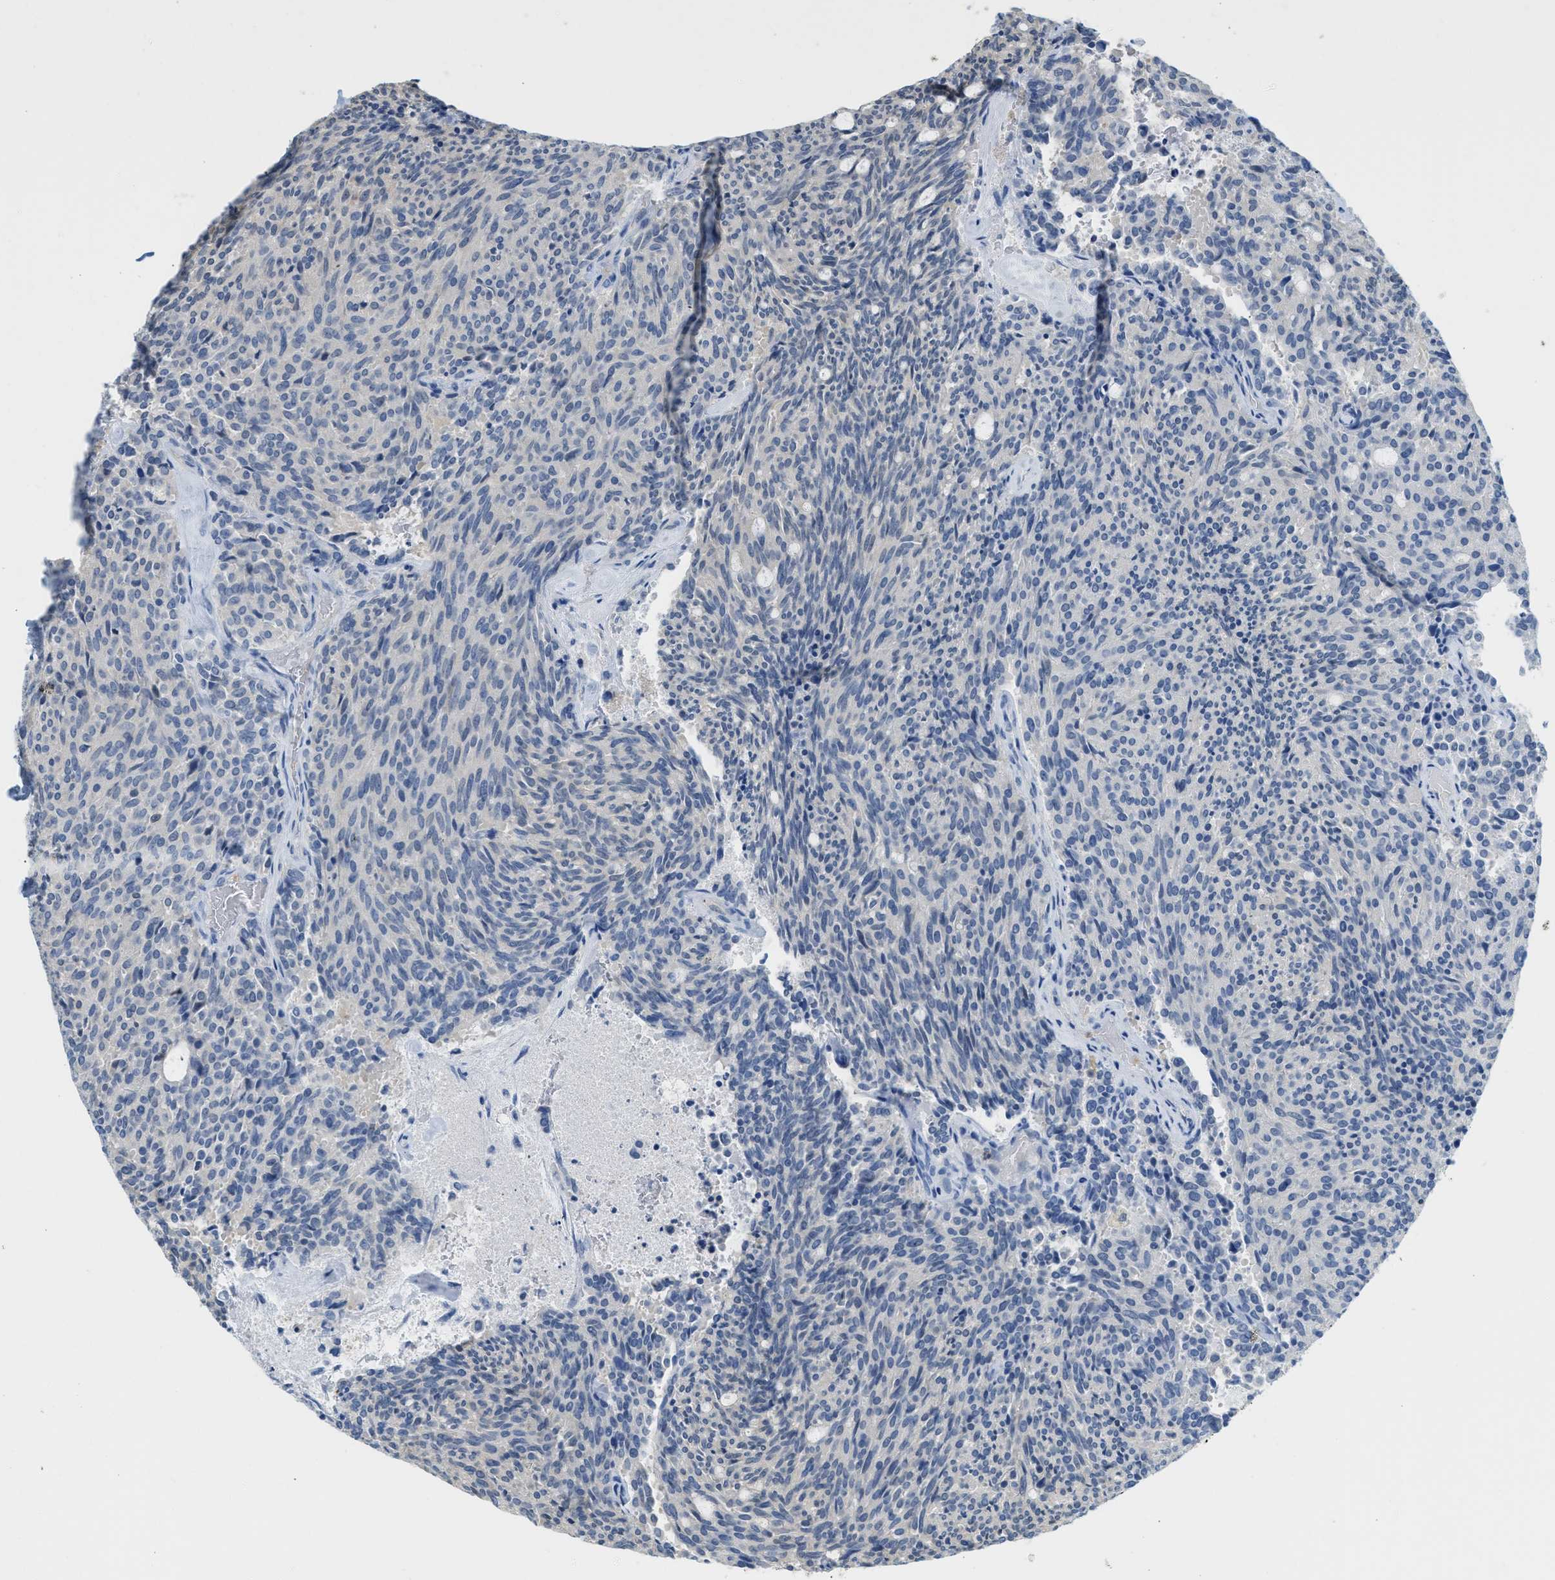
{"staining": {"intensity": "negative", "quantity": "none", "location": "none"}, "tissue": "carcinoid", "cell_type": "Tumor cells", "image_type": "cancer", "snomed": [{"axis": "morphology", "description": "Carcinoid, malignant, NOS"}, {"axis": "topography", "description": "Pancreas"}], "caption": "IHC micrograph of human carcinoid stained for a protein (brown), which demonstrates no expression in tumor cells.", "gene": "SERPINB1", "patient": {"sex": "female", "age": 54}}